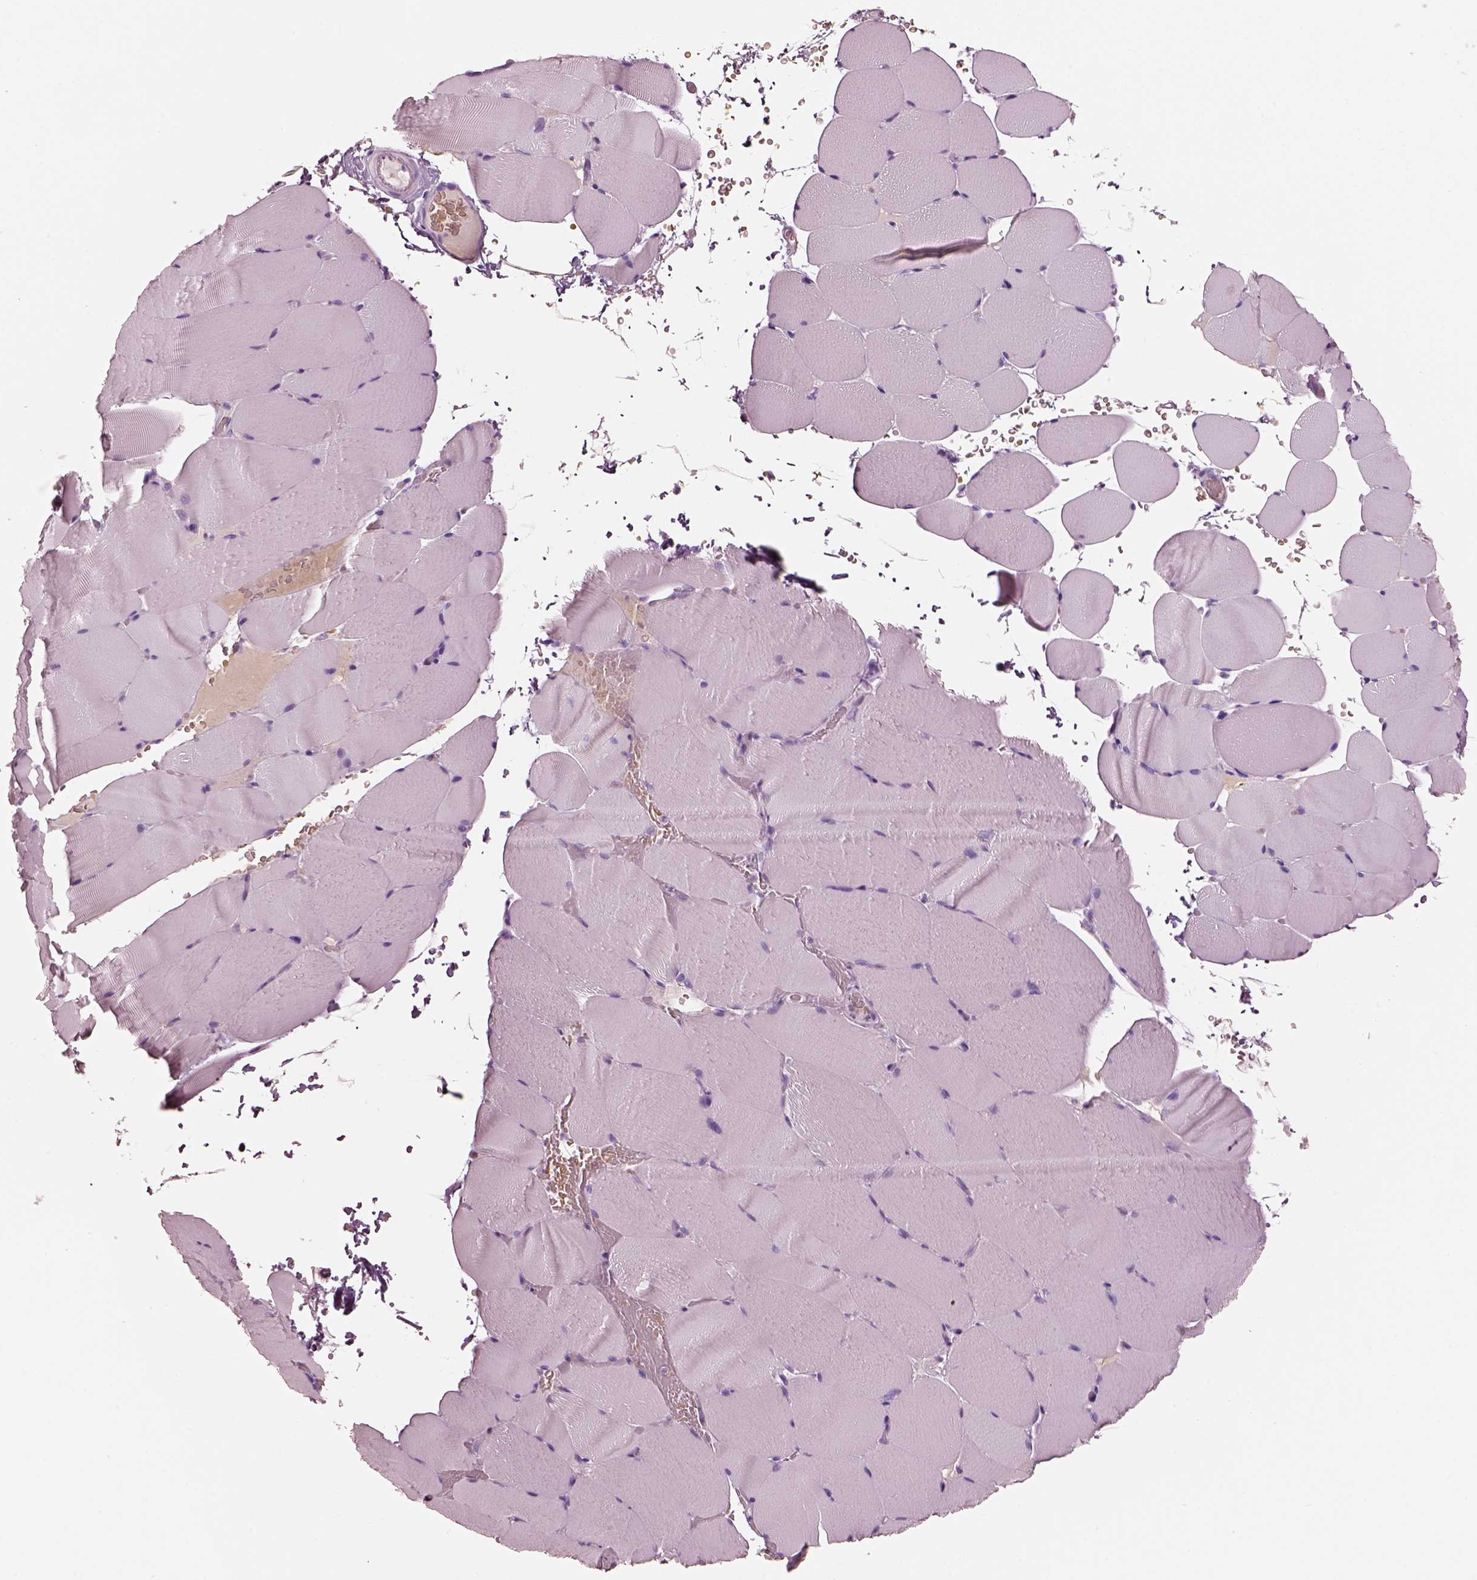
{"staining": {"intensity": "negative", "quantity": "none", "location": "none"}, "tissue": "skeletal muscle", "cell_type": "Myocytes", "image_type": "normal", "snomed": [{"axis": "morphology", "description": "Normal tissue, NOS"}, {"axis": "topography", "description": "Skeletal muscle"}], "caption": "Myocytes are negative for protein expression in normal human skeletal muscle. Nuclei are stained in blue.", "gene": "ELSPBP1", "patient": {"sex": "female", "age": 37}}